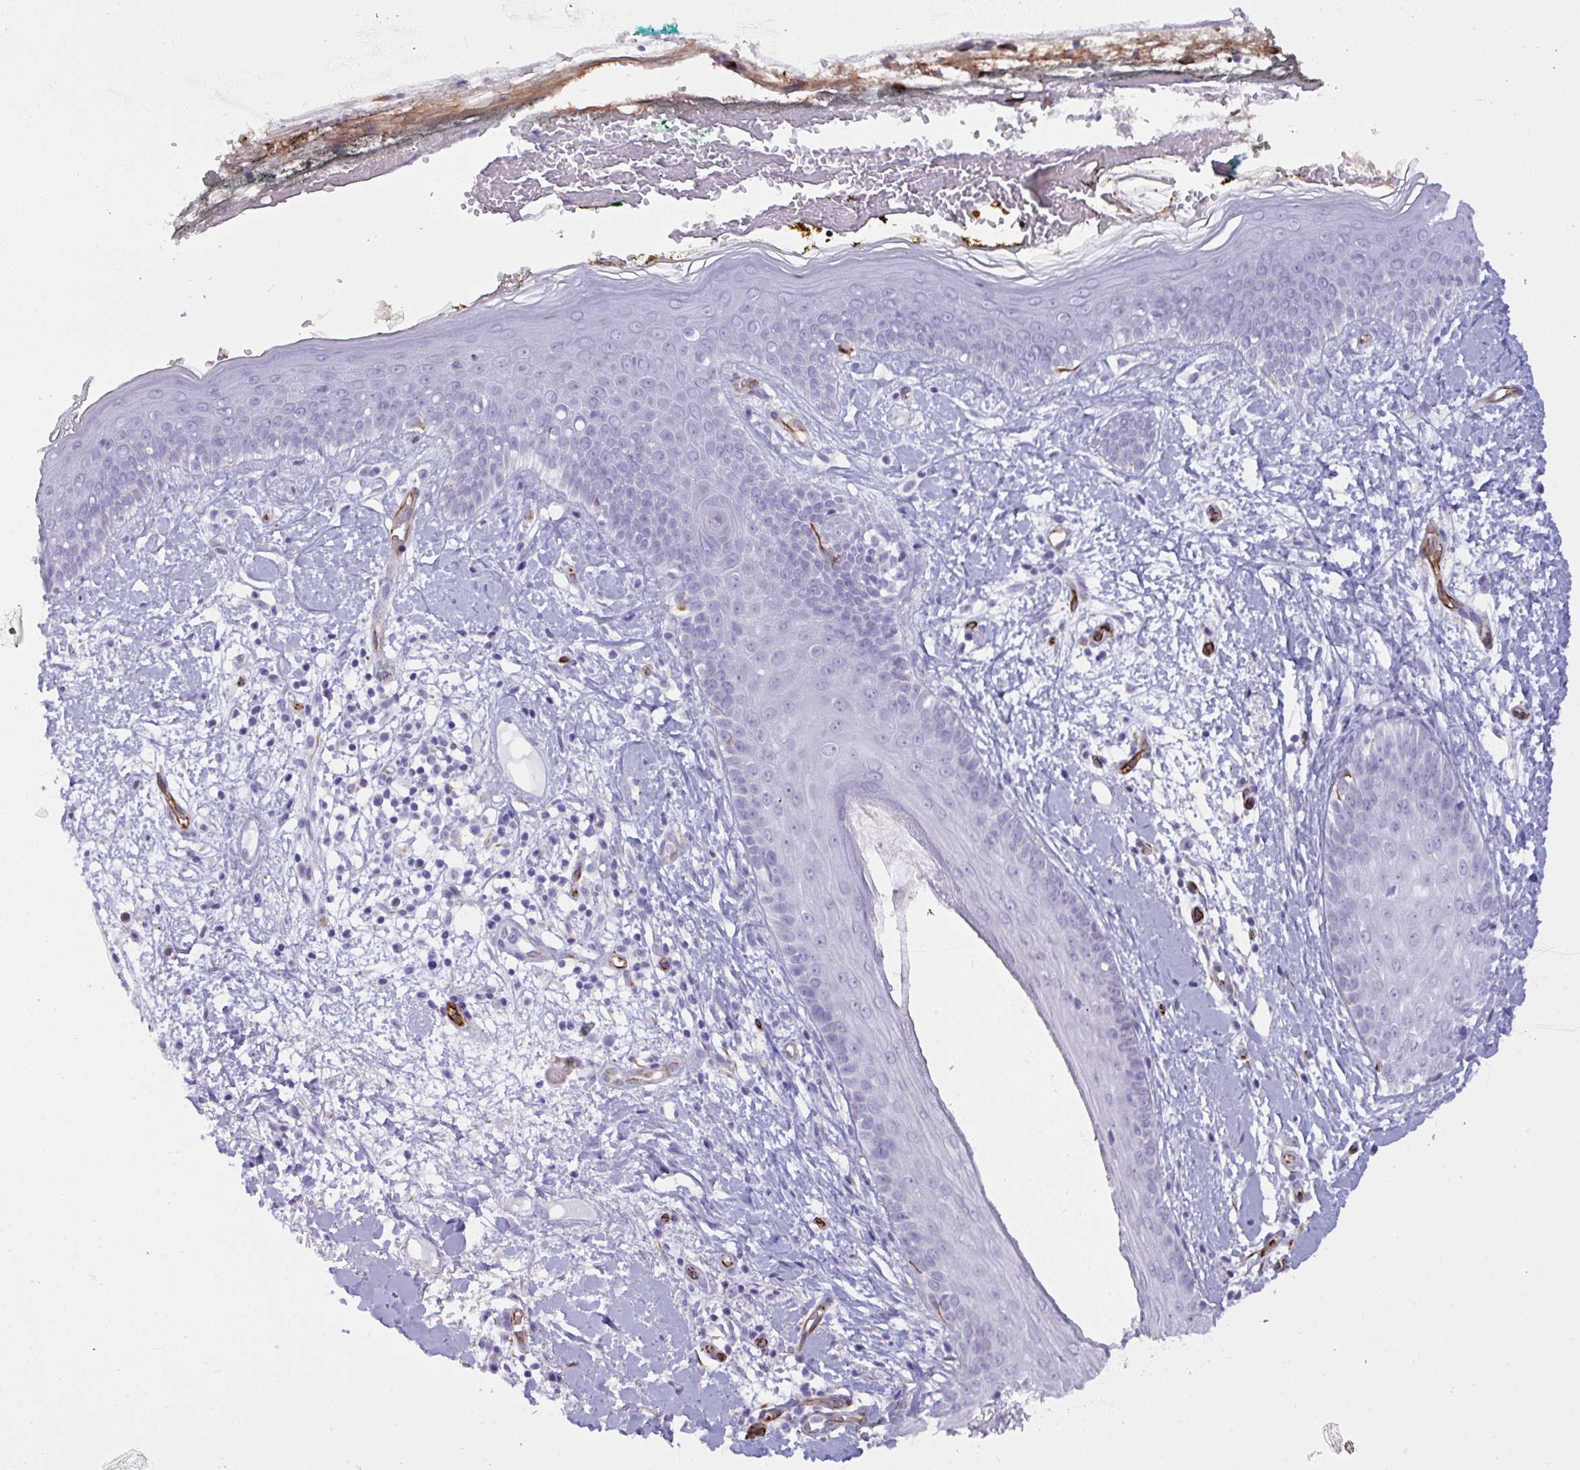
{"staining": {"intensity": "negative", "quantity": "none", "location": "none"}, "tissue": "skin", "cell_type": "Fibroblasts", "image_type": "normal", "snomed": [{"axis": "morphology", "description": "Normal tissue, NOS"}, {"axis": "topography", "description": "Skin"}], "caption": "The histopathology image exhibits no significant staining in fibroblasts of skin. (DAB IHC, high magnification).", "gene": "SLC35B1", "patient": {"sex": "female", "age": 34}}